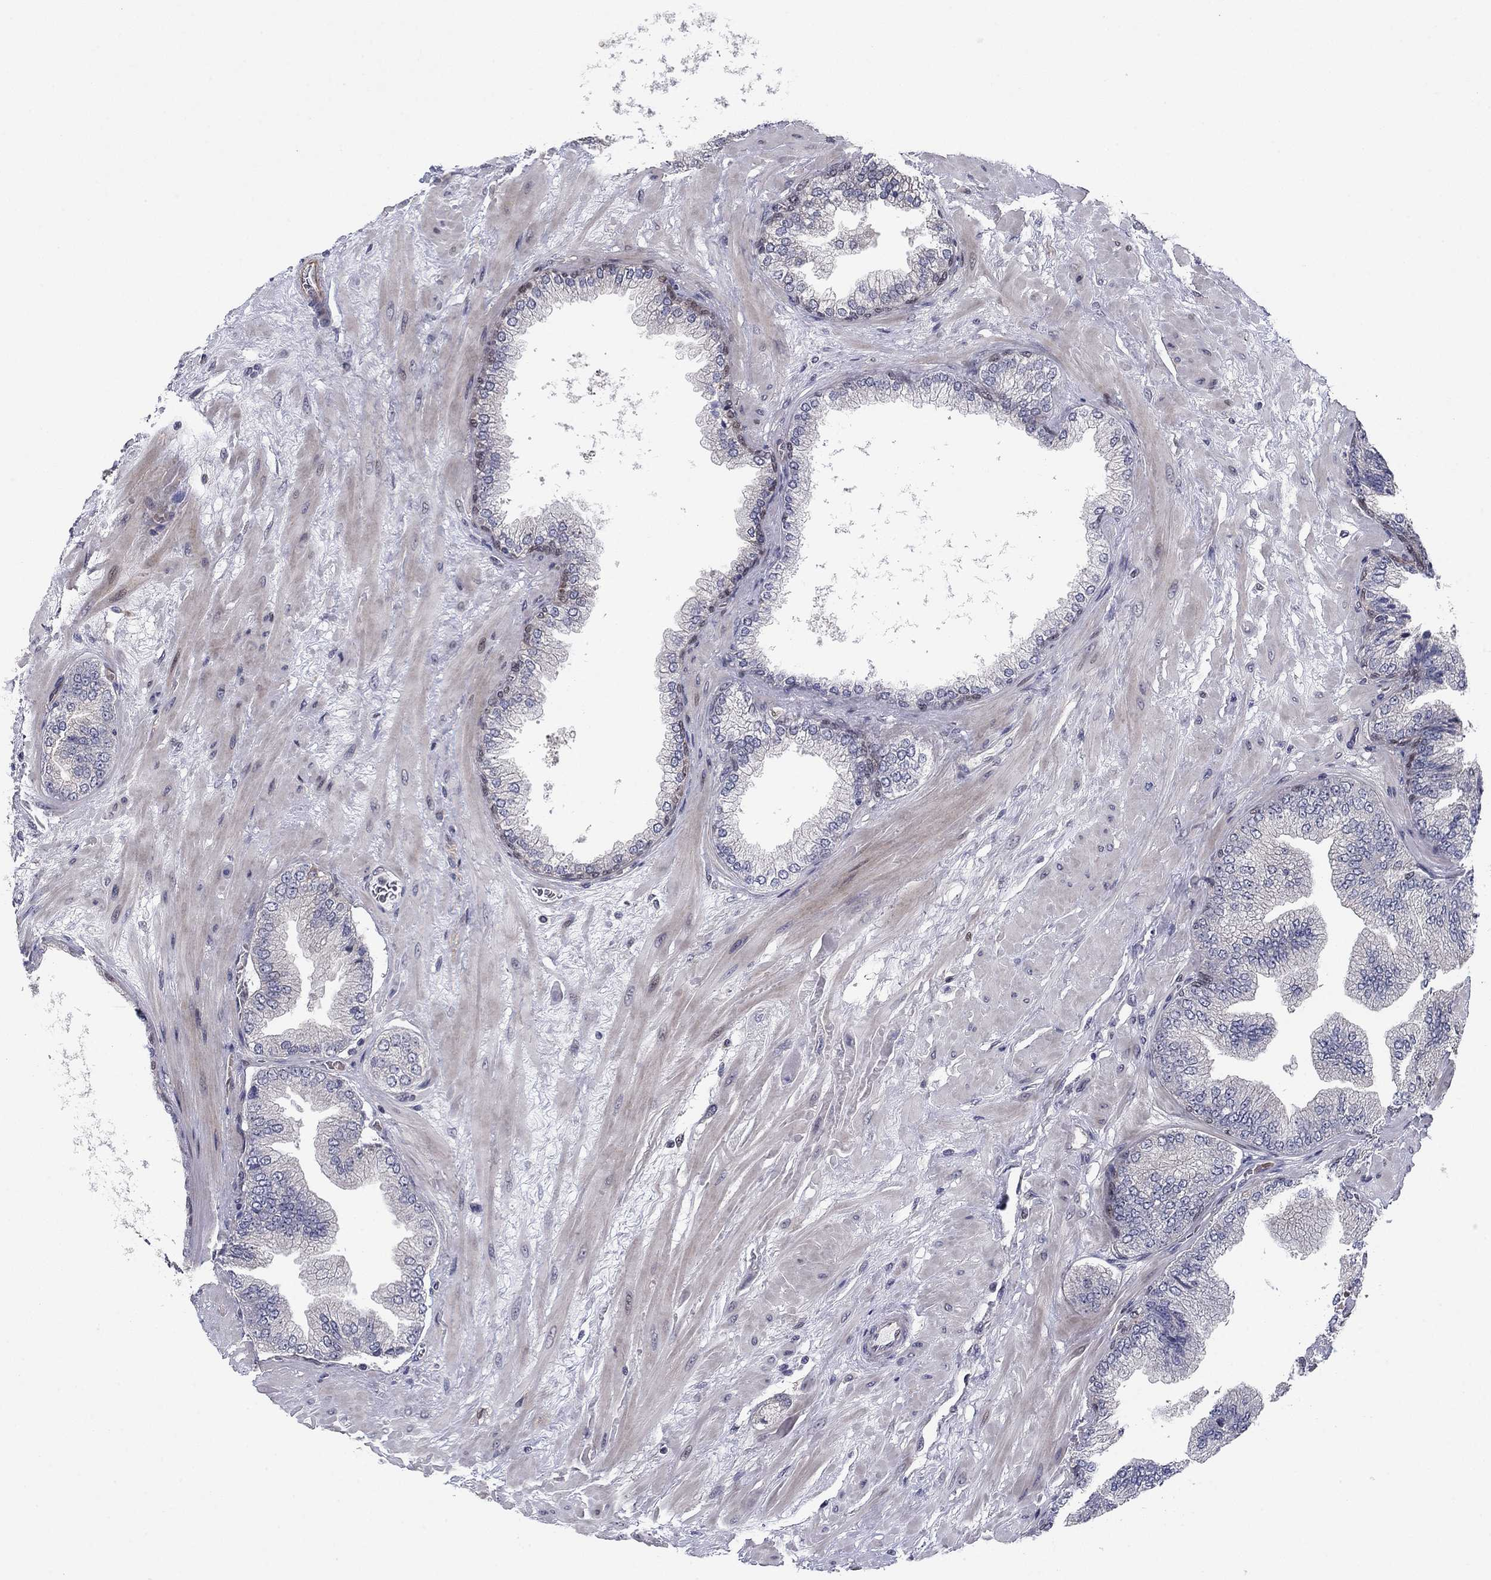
{"staining": {"intensity": "negative", "quantity": "none", "location": "none"}, "tissue": "prostate cancer", "cell_type": "Tumor cells", "image_type": "cancer", "snomed": [{"axis": "morphology", "description": "Adenocarcinoma, Low grade"}, {"axis": "topography", "description": "Prostate"}], "caption": "IHC histopathology image of neoplastic tissue: human prostate cancer (low-grade adenocarcinoma) stained with DAB shows no significant protein expression in tumor cells.", "gene": "BCL11A", "patient": {"sex": "male", "age": 72}}